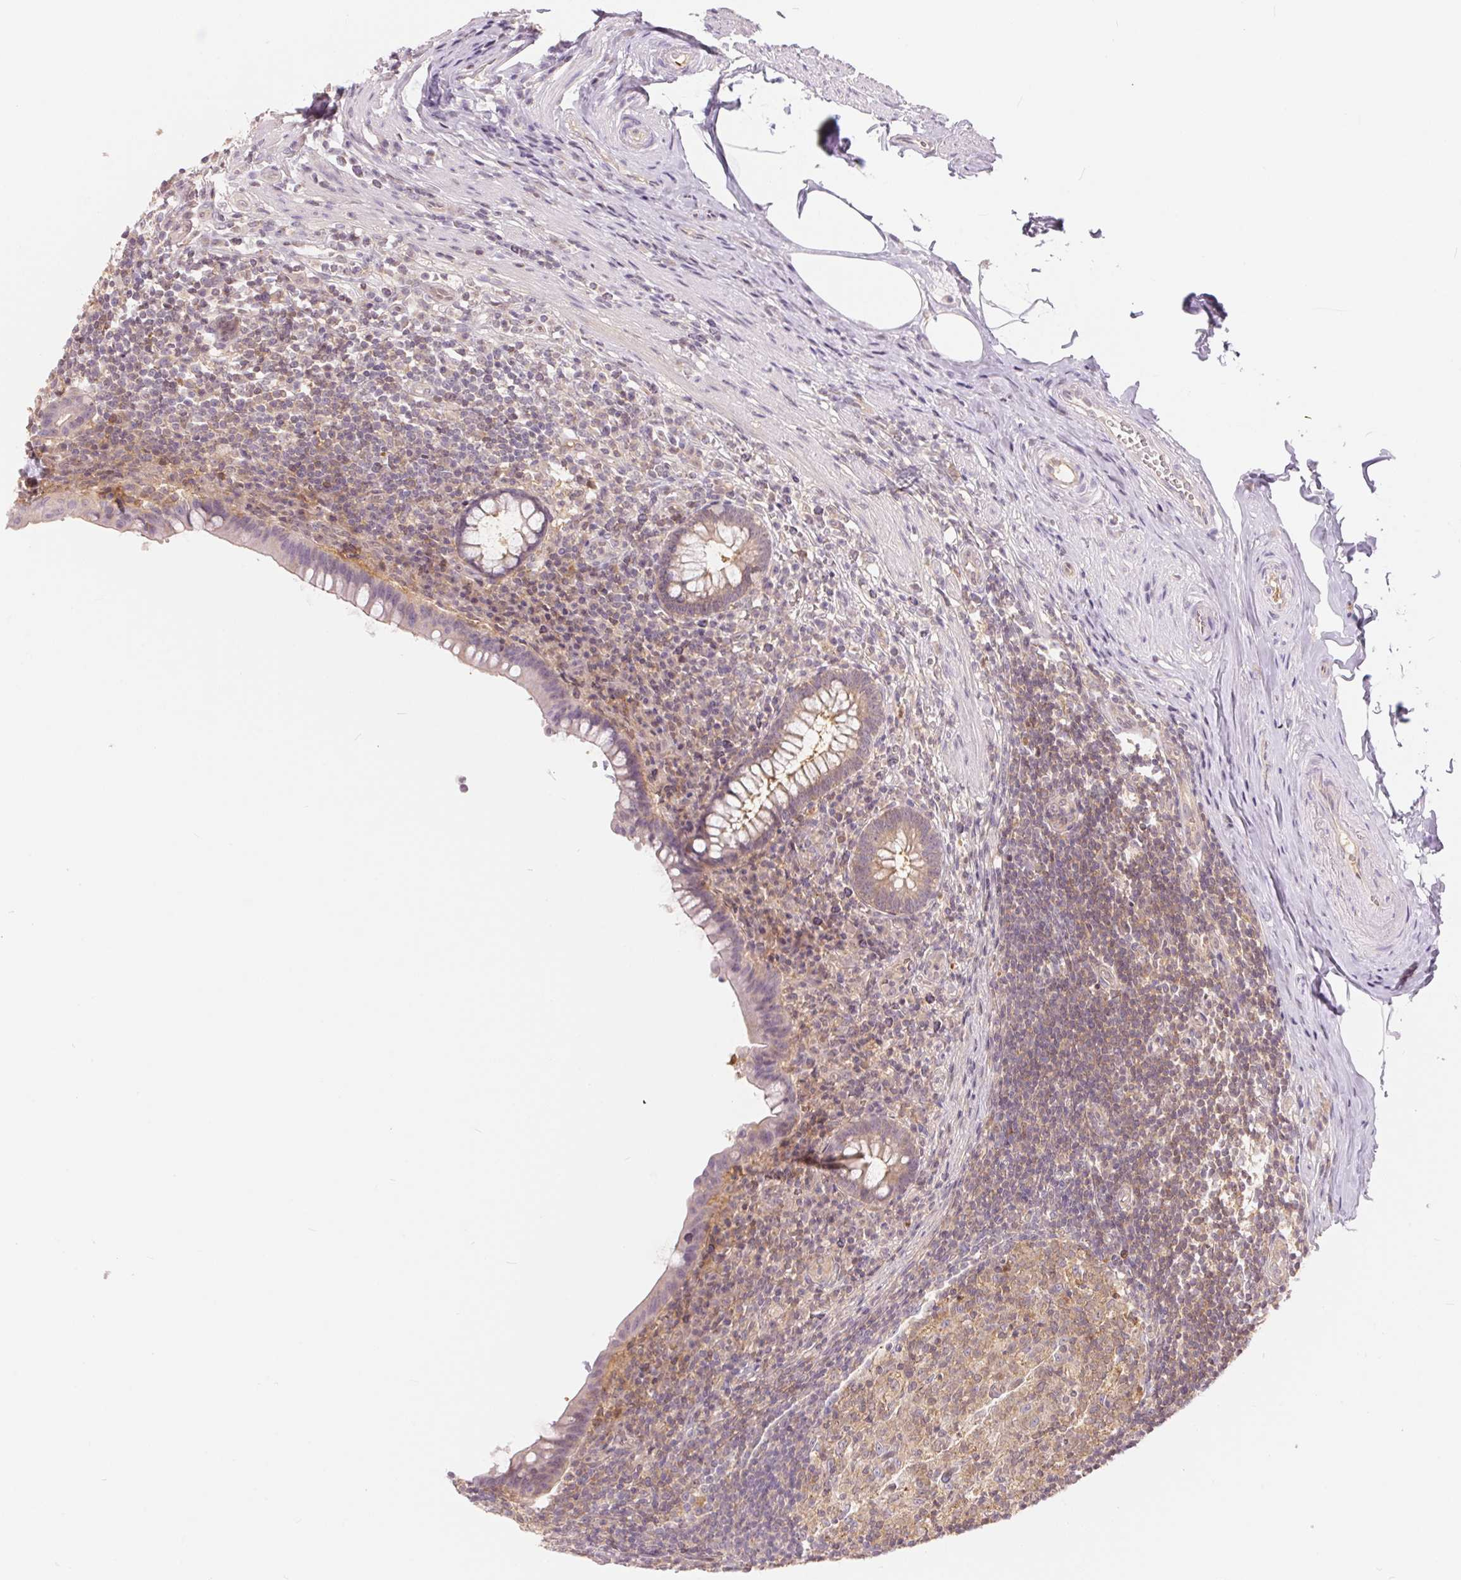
{"staining": {"intensity": "weak", "quantity": "25%-75%", "location": "cytoplasmic/membranous"}, "tissue": "appendix", "cell_type": "Glandular cells", "image_type": "normal", "snomed": [{"axis": "morphology", "description": "Normal tissue, NOS"}, {"axis": "topography", "description": "Appendix"}], "caption": "Weak cytoplasmic/membranous positivity for a protein is seen in approximately 25%-75% of glandular cells of unremarkable appendix using immunohistochemistry (IHC).", "gene": "BLMH", "patient": {"sex": "female", "age": 56}}